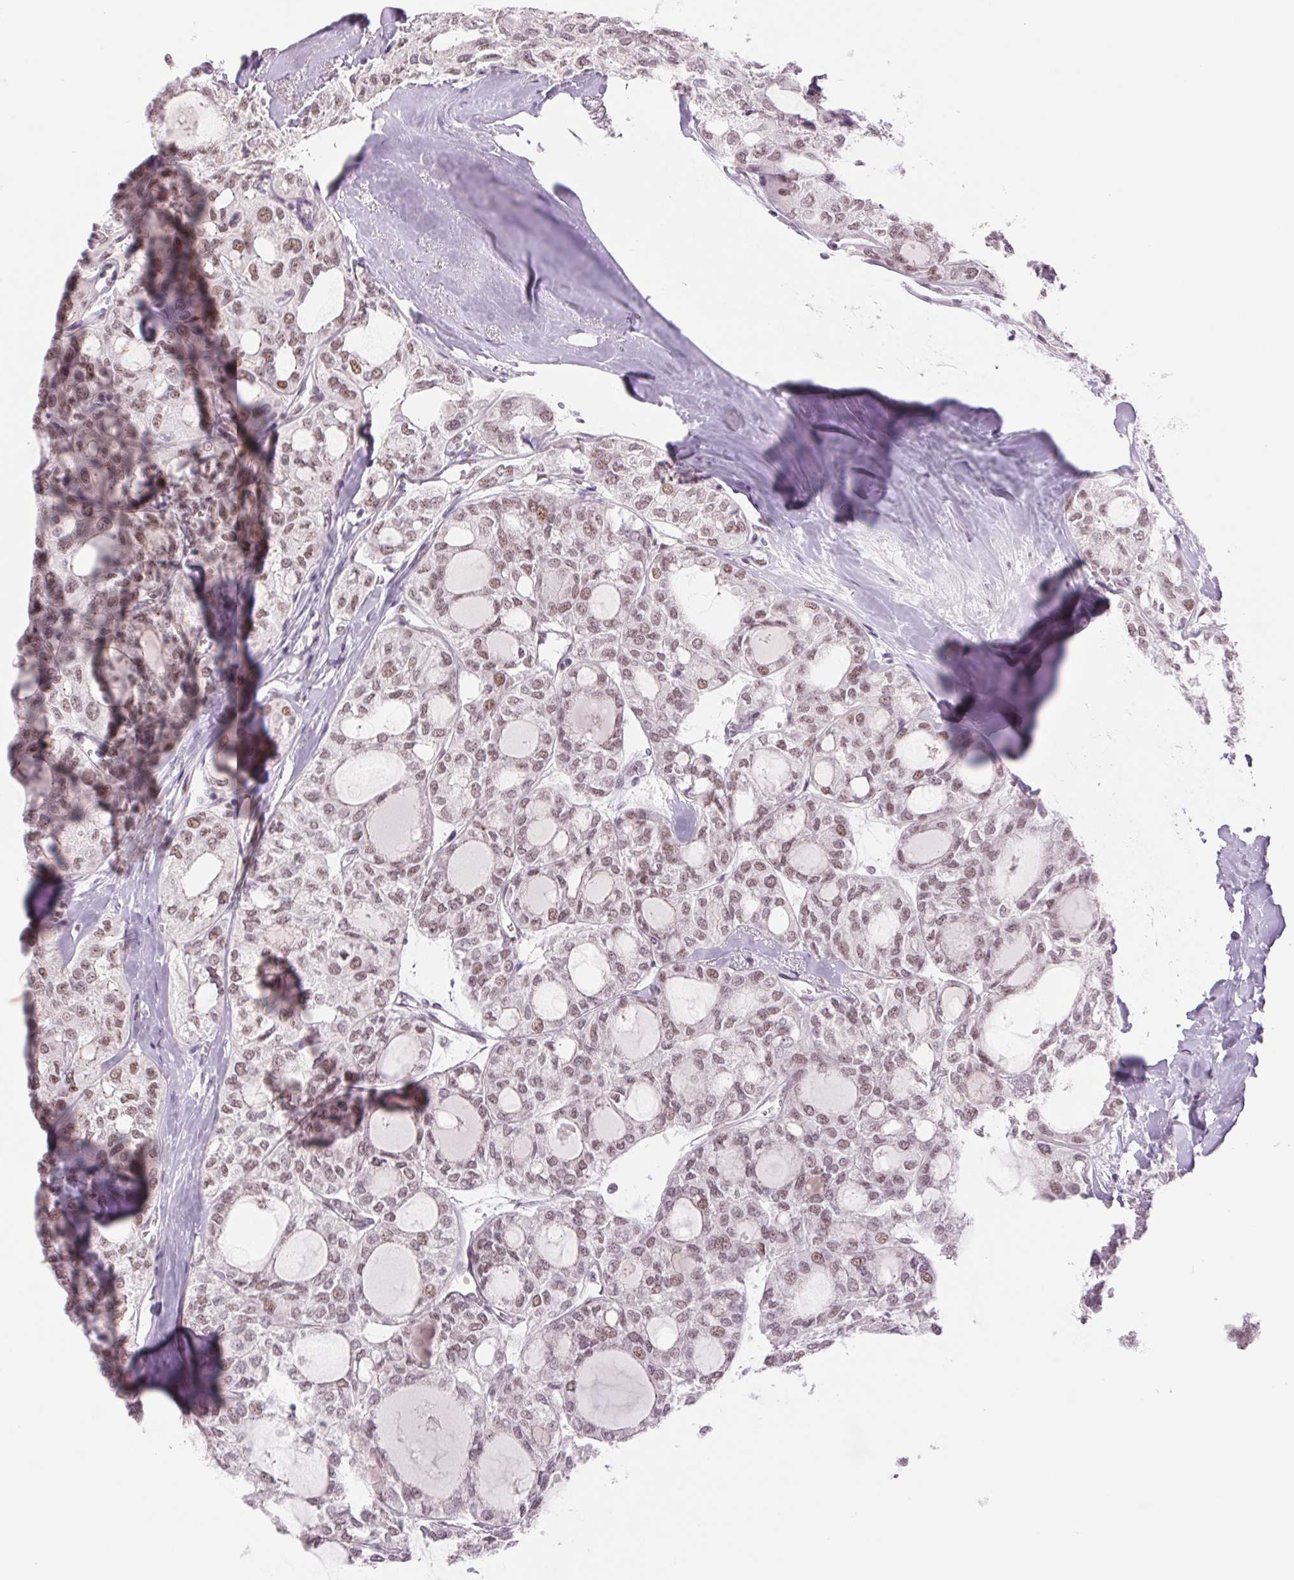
{"staining": {"intensity": "weak", "quantity": "25%-75%", "location": "nuclear"}, "tissue": "thyroid cancer", "cell_type": "Tumor cells", "image_type": "cancer", "snomed": [{"axis": "morphology", "description": "Follicular adenoma carcinoma, NOS"}, {"axis": "topography", "description": "Thyroid gland"}], "caption": "IHC (DAB) staining of thyroid cancer (follicular adenoma carcinoma) displays weak nuclear protein staining in approximately 25%-75% of tumor cells.", "gene": "ZC3H14", "patient": {"sex": "male", "age": 75}}